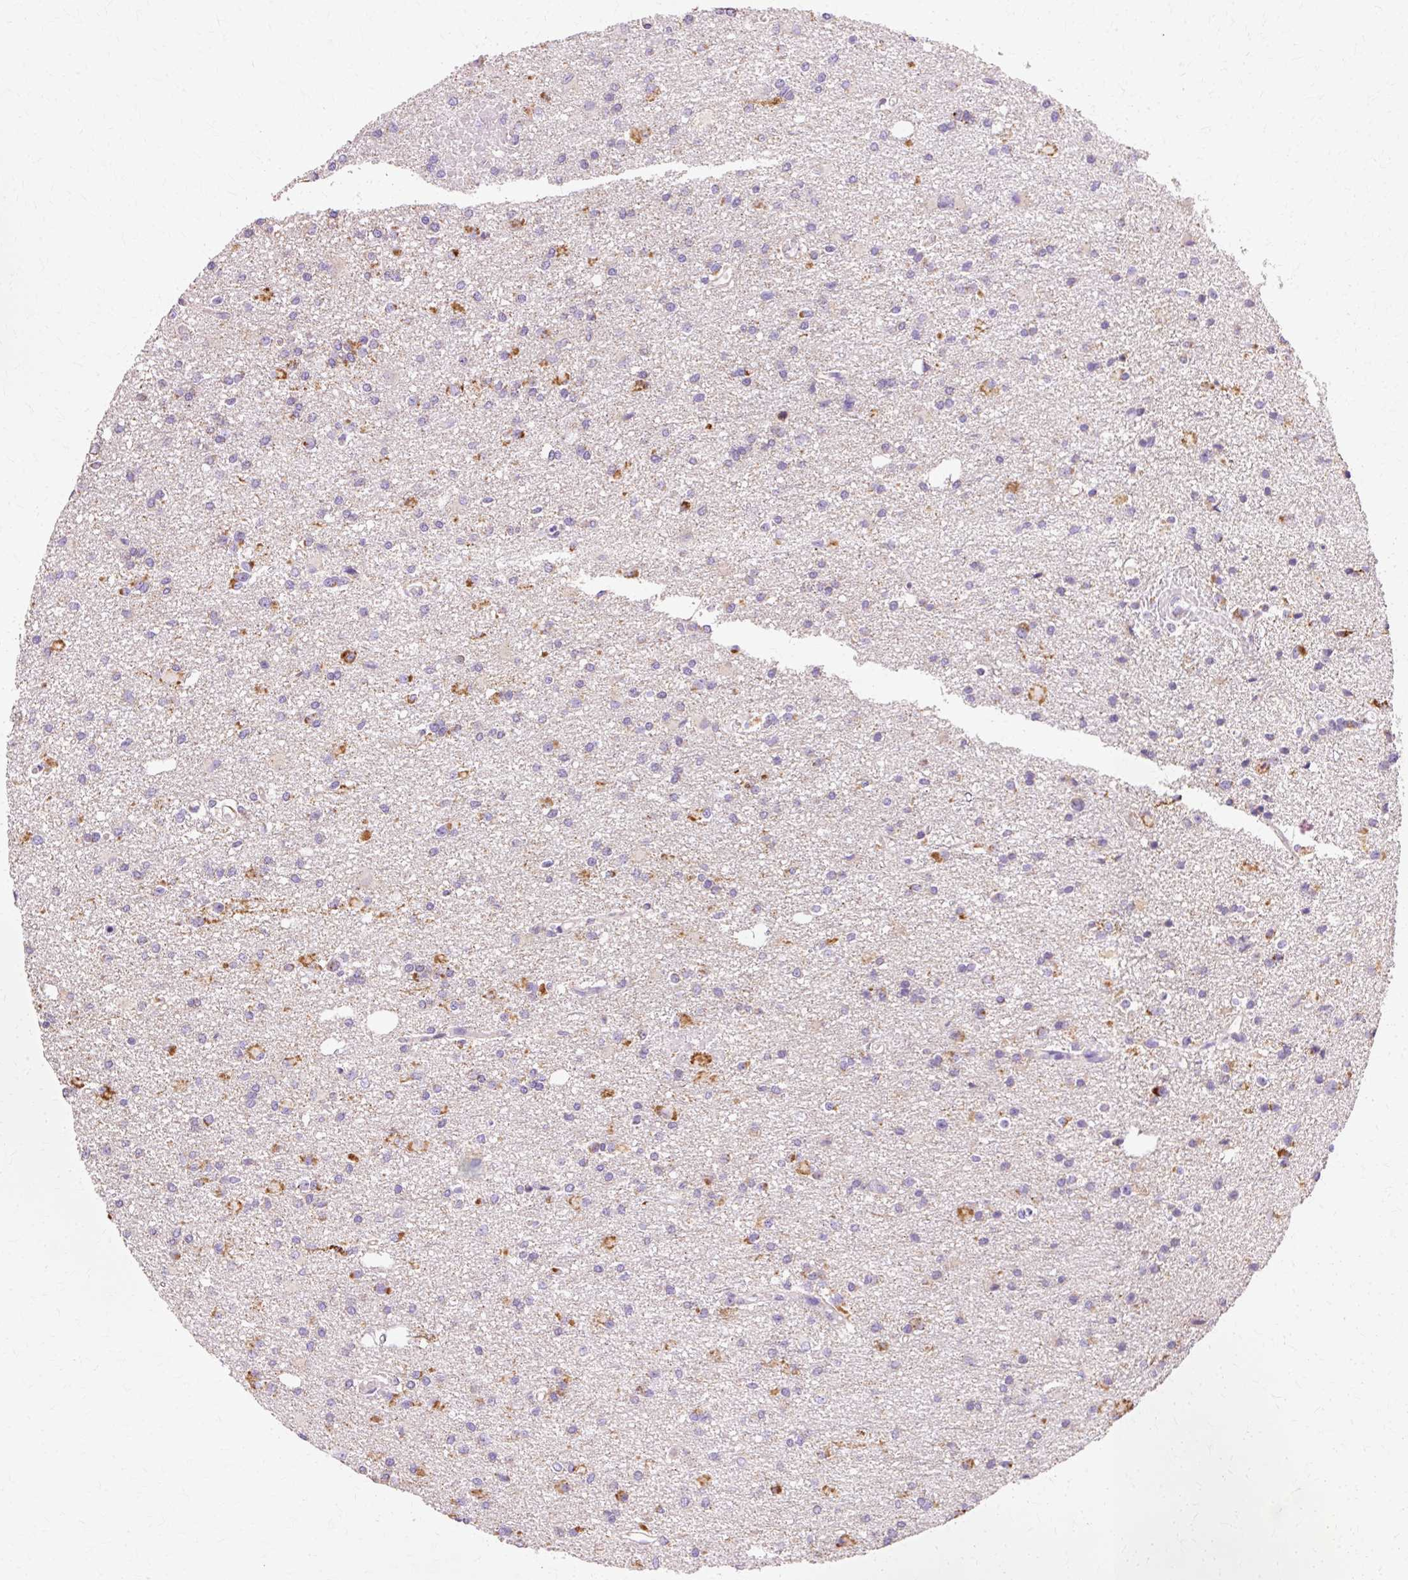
{"staining": {"intensity": "strong", "quantity": "25%-75%", "location": "cytoplasmic/membranous"}, "tissue": "glioma", "cell_type": "Tumor cells", "image_type": "cancer", "snomed": [{"axis": "morphology", "description": "Glioma, malignant, Low grade"}, {"axis": "topography", "description": "Brain"}], "caption": "A histopathology image of human malignant glioma (low-grade) stained for a protein shows strong cytoplasmic/membranous brown staining in tumor cells.", "gene": "ATP5PO", "patient": {"sex": "male", "age": 26}}